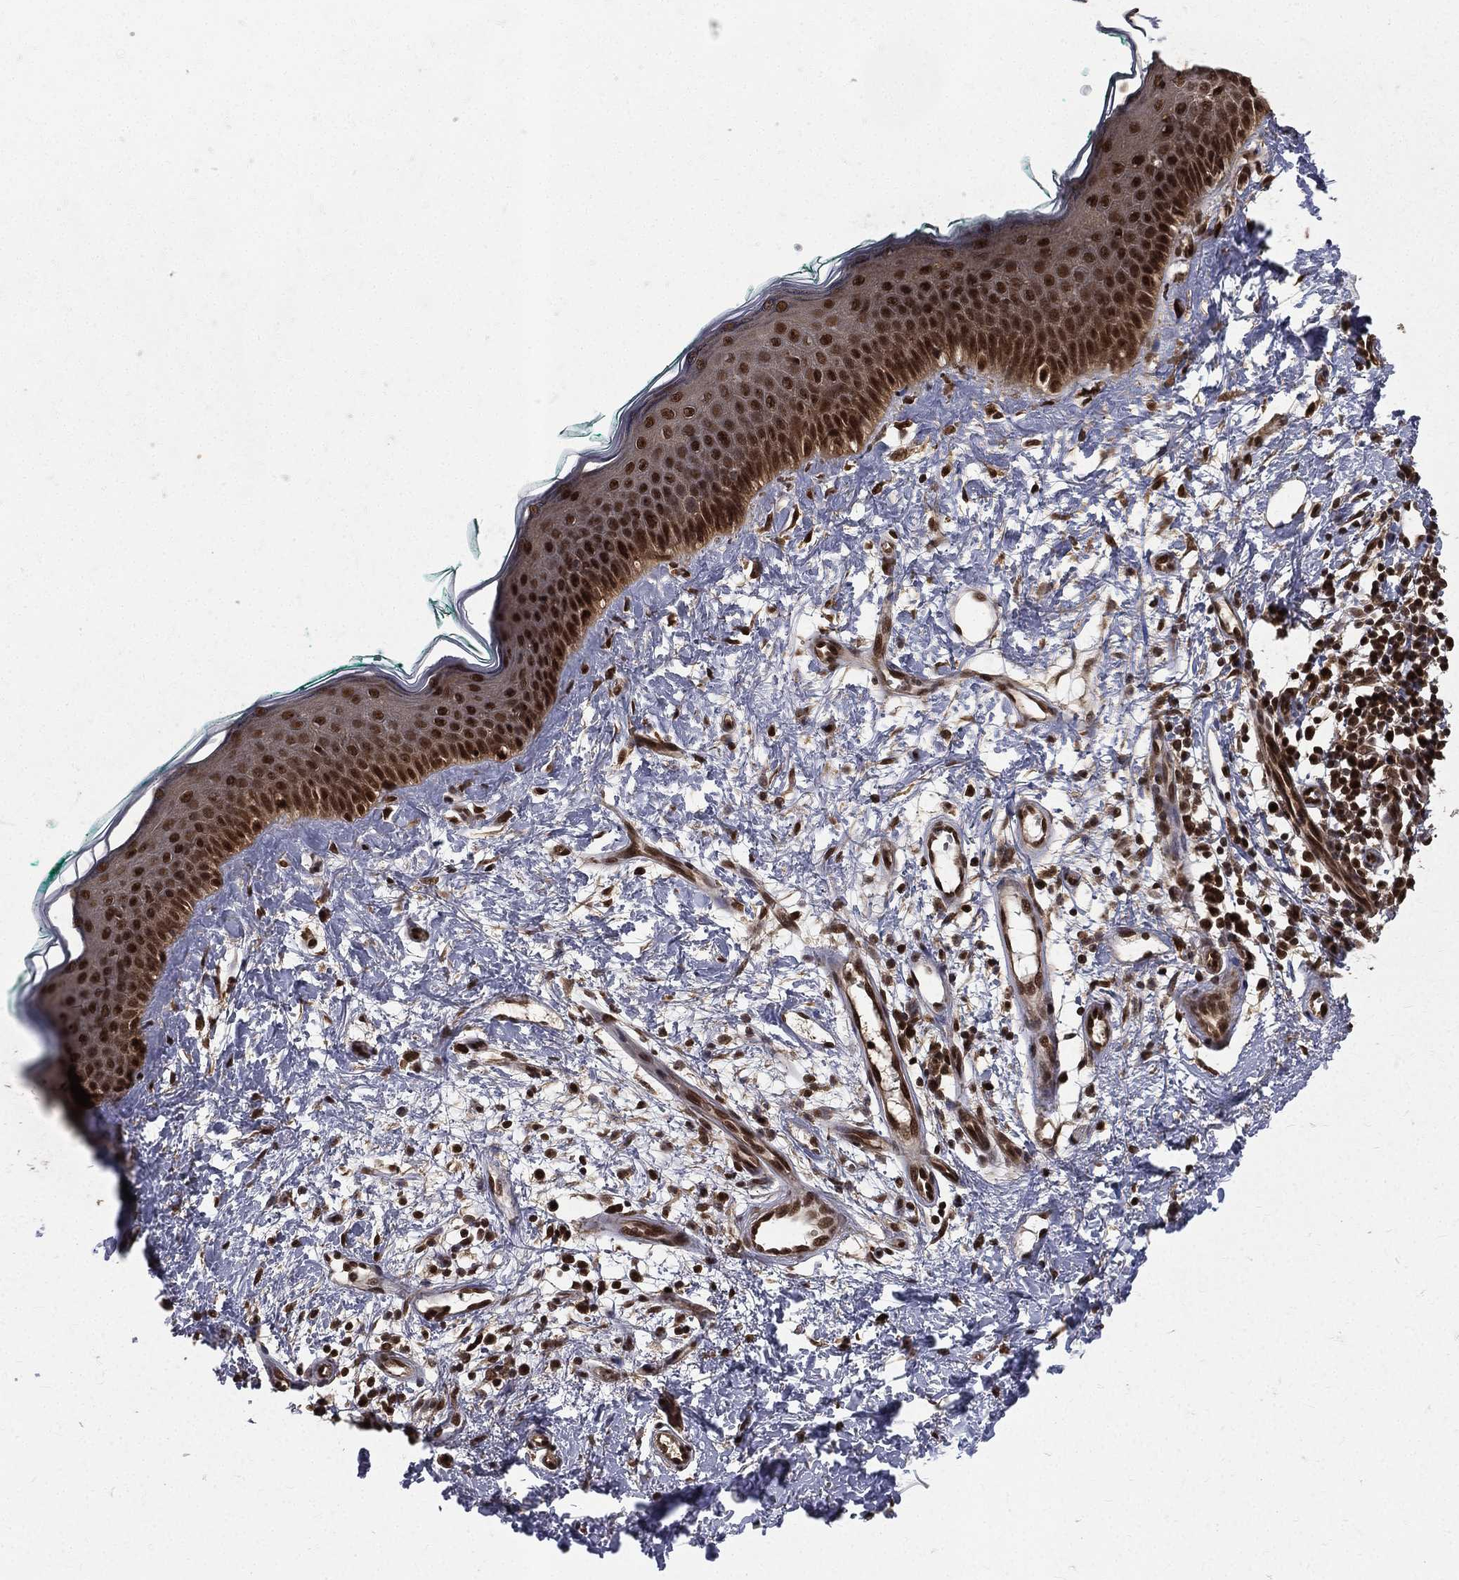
{"staining": {"intensity": "strong", "quantity": ">75%", "location": "nuclear"}, "tissue": "skin", "cell_type": "Fibroblasts", "image_type": "normal", "snomed": [{"axis": "morphology", "description": "Normal tissue, NOS"}, {"axis": "morphology", "description": "Basal cell carcinoma"}, {"axis": "topography", "description": "Skin"}], "caption": "A brown stain shows strong nuclear expression of a protein in fibroblasts of unremarkable human skin.", "gene": "COPS4", "patient": {"sex": "male", "age": 33}}